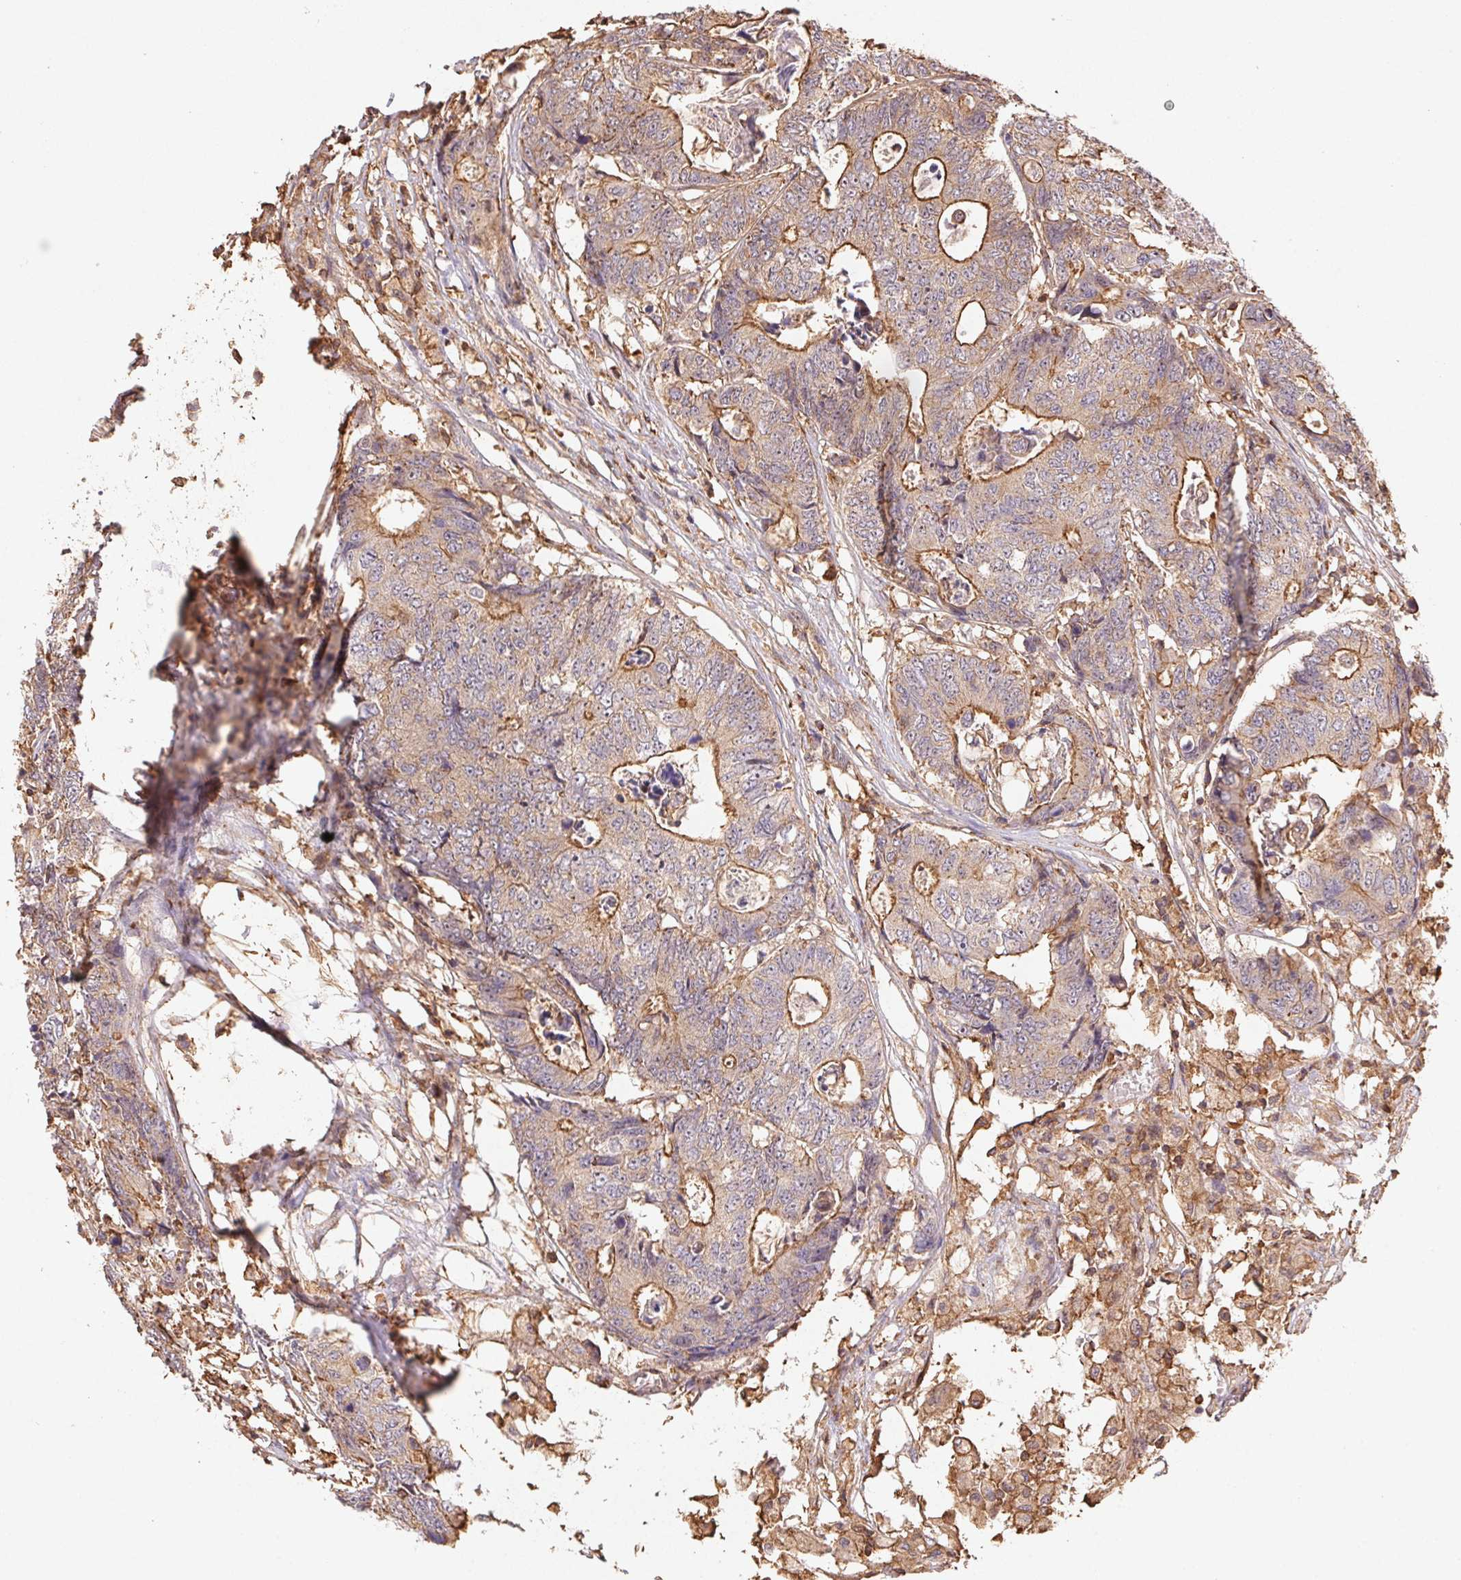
{"staining": {"intensity": "moderate", "quantity": "25%-75%", "location": "cytoplasmic/membranous"}, "tissue": "colorectal cancer", "cell_type": "Tumor cells", "image_type": "cancer", "snomed": [{"axis": "morphology", "description": "Adenocarcinoma, NOS"}, {"axis": "topography", "description": "Colon"}], "caption": "An immunohistochemistry photomicrograph of neoplastic tissue is shown. Protein staining in brown shows moderate cytoplasmic/membranous positivity in colorectal adenocarcinoma within tumor cells. The staining was performed using DAB (3,3'-diaminobenzidine), with brown indicating positive protein expression. Nuclei are stained blue with hematoxylin.", "gene": "ATG10", "patient": {"sex": "female", "age": 48}}